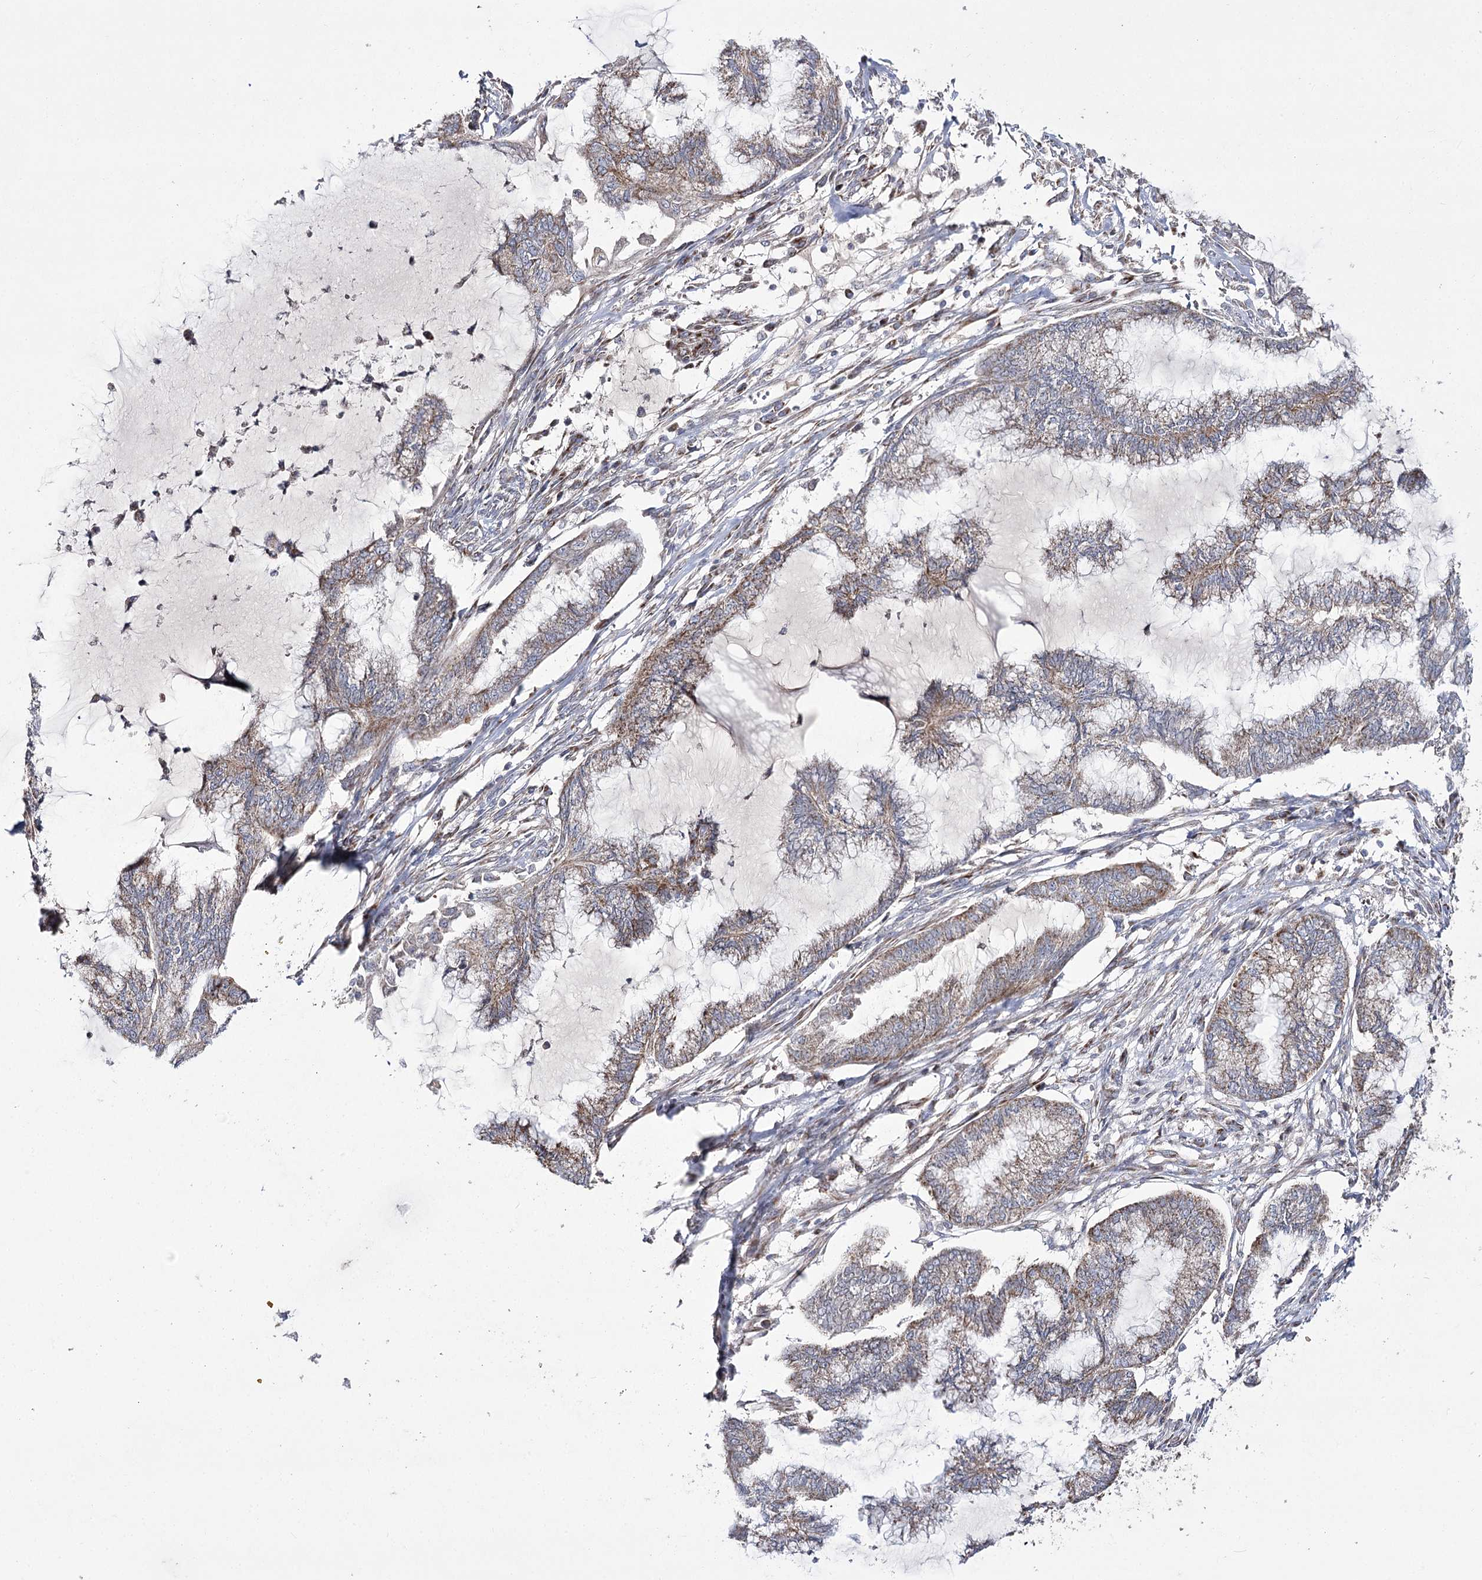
{"staining": {"intensity": "moderate", "quantity": ">75%", "location": "cytoplasmic/membranous"}, "tissue": "endometrial cancer", "cell_type": "Tumor cells", "image_type": "cancer", "snomed": [{"axis": "morphology", "description": "Adenocarcinoma, NOS"}, {"axis": "topography", "description": "Endometrium"}], "caption": "A brown stain labels moderate cytoplasmic/membranous positivity of a protein in adenocarcinoma (endometrial) tumor cells.", "gene": "NADK2", "patient": {"sex": "female", "age": 86}}